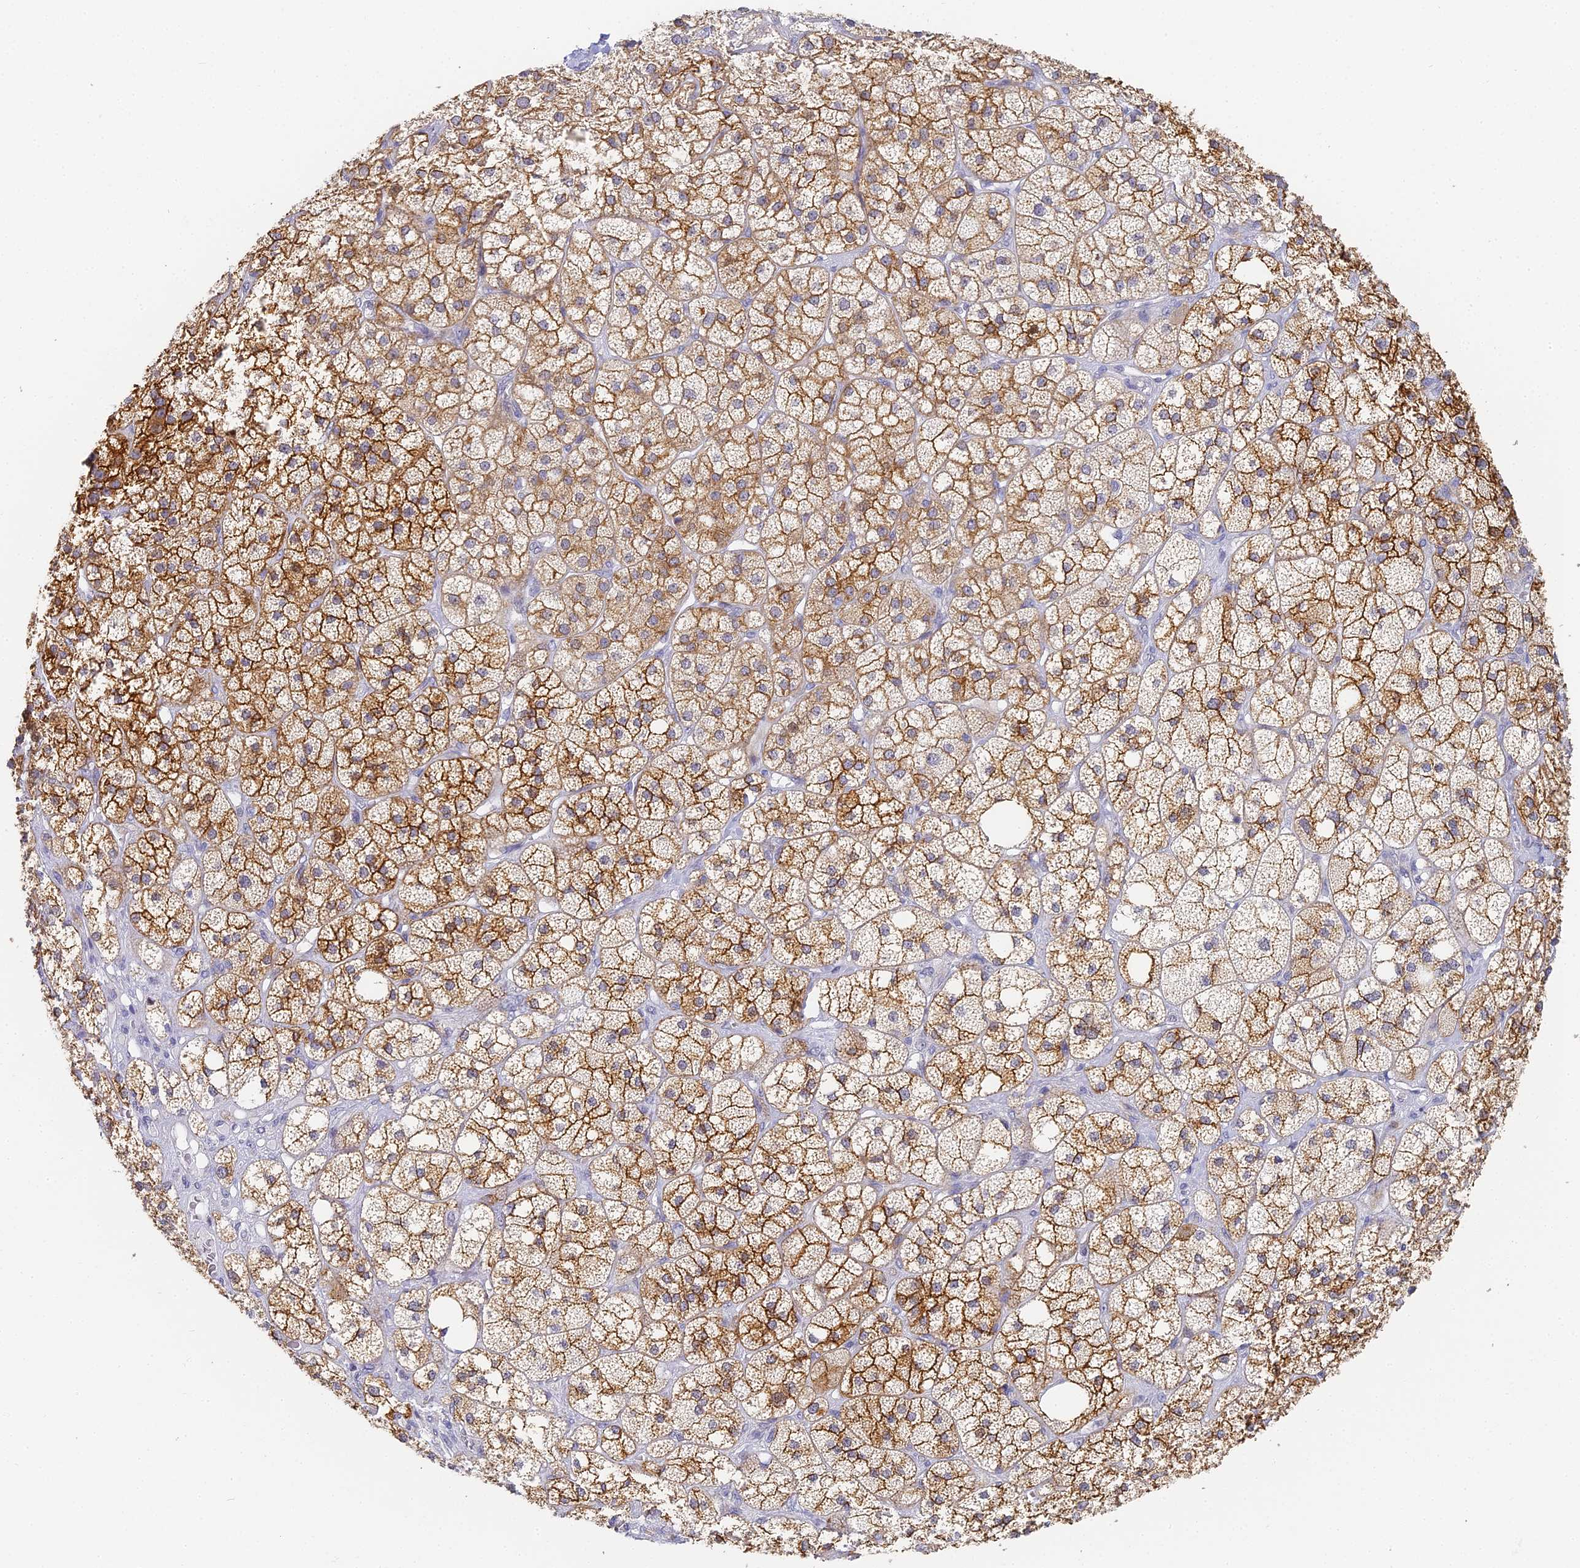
{"staining": {"intensity": "strong", "quantity": "25%-75%", "location": "cytoplasmic/membranous"}, "tissue": "adrenal gland", "cell_type": "Glandular cells", "image_type": "normal", "snomed": [{"axis": "morphology", "description": "Normal tissue, NOS"}, {"axis": "topography", "description": "Adrenal gland"}], "caption": "Immunohistochemical staining of unremarkable human adrenal gland displays high levels of strong cytoplasmic/membranous expression in approximately 25%-75% of glandular cells.", "gene": "GJA1", "patient": {"sex": "male", "age": 61}}